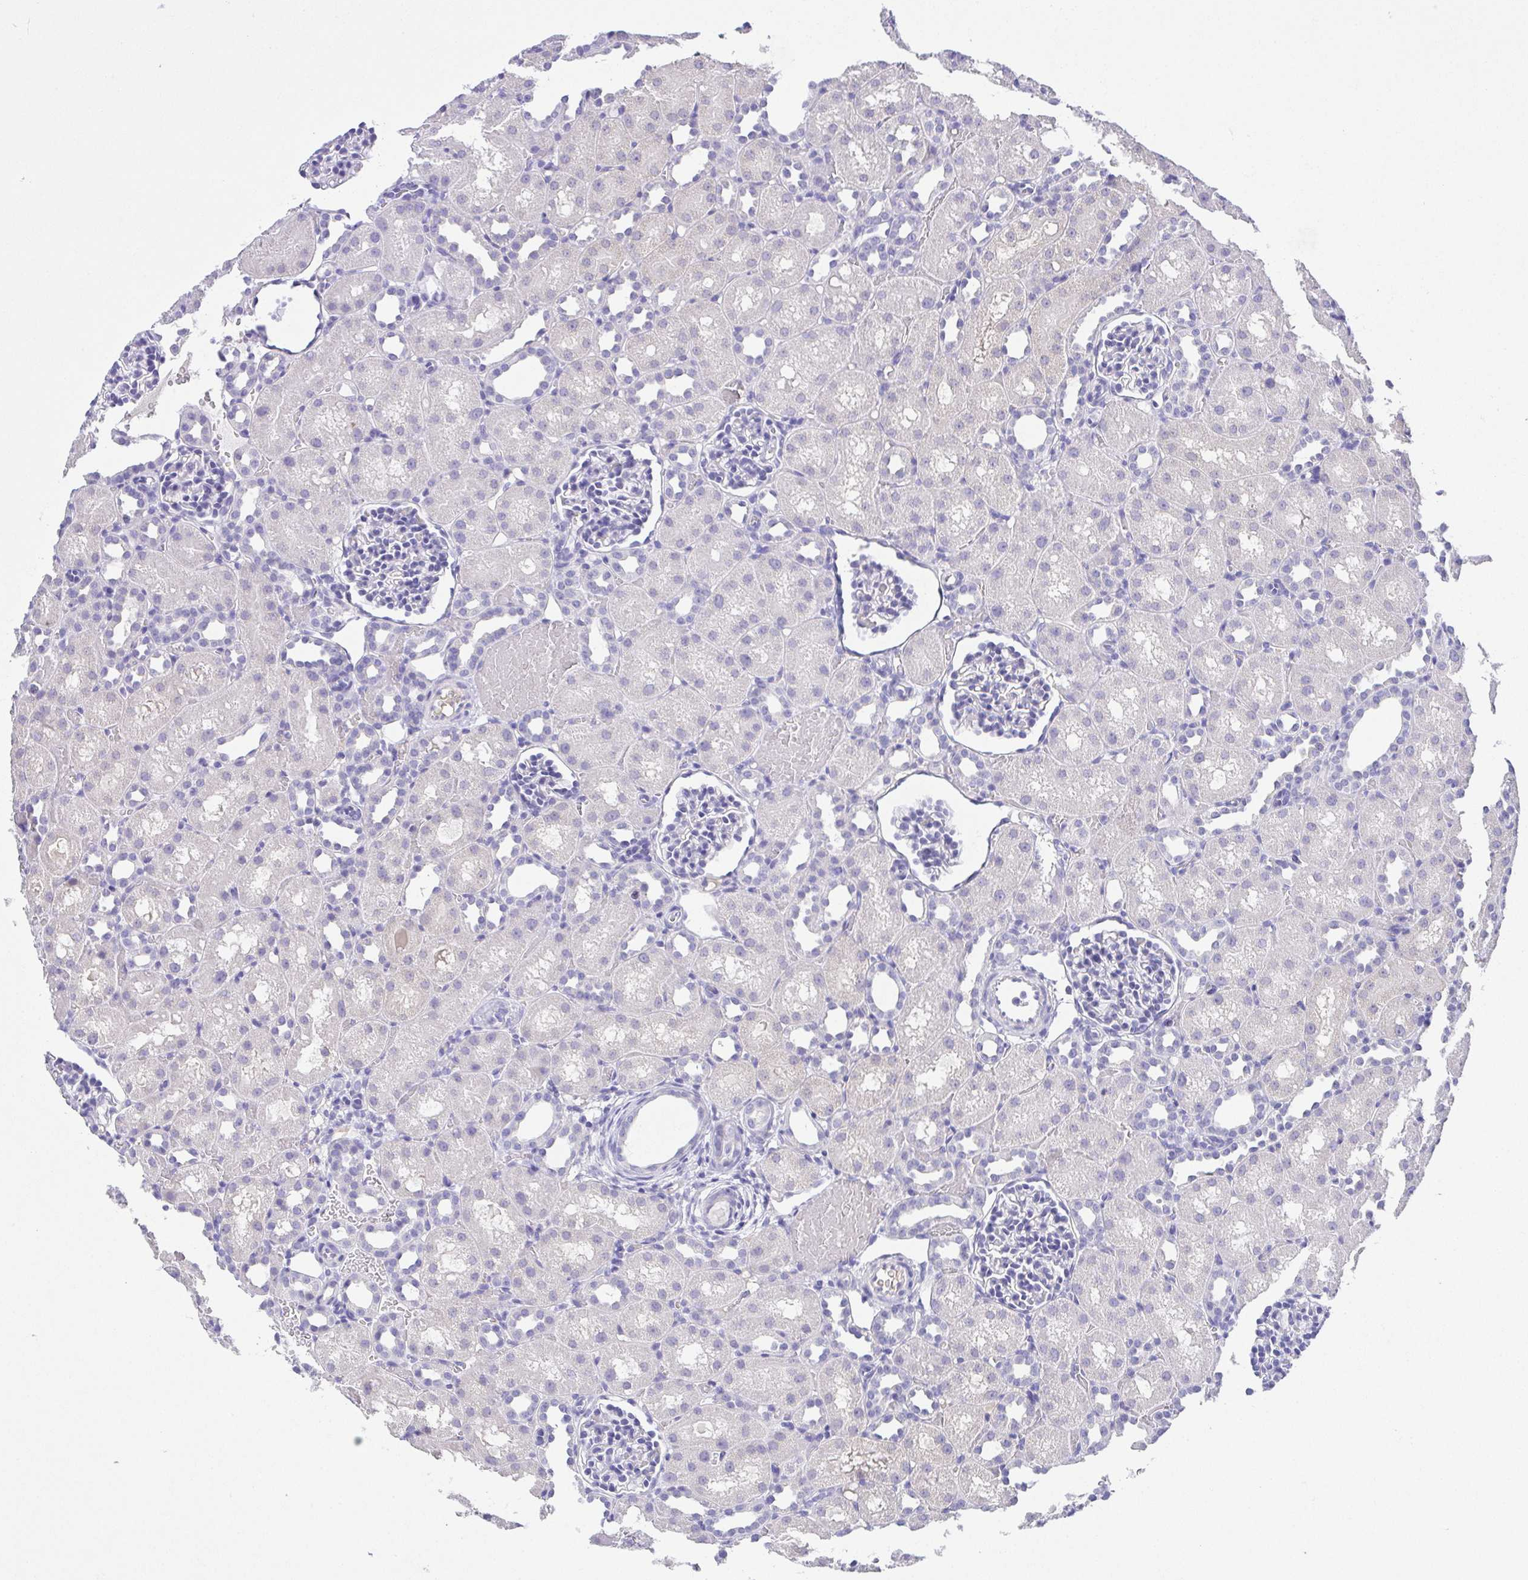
{"staining": {"intensity": "negative", "quantity": "none", "location": "none"}, "tissue": "kidney", "cell_type": "Cells in glomeruli", "image_type": "normal", "snomed": [{"axis": "morphology", "description": "Normal tissue, NOS"}, {"axis": "topography", "description": "Kidney"}], "caption": "Immunohistochemistry of unremarkable human kidney reveals no positivity in cells in glomeruli.", "gene": "SPATA4", "patient": {"sex": "male", "age": 1}}